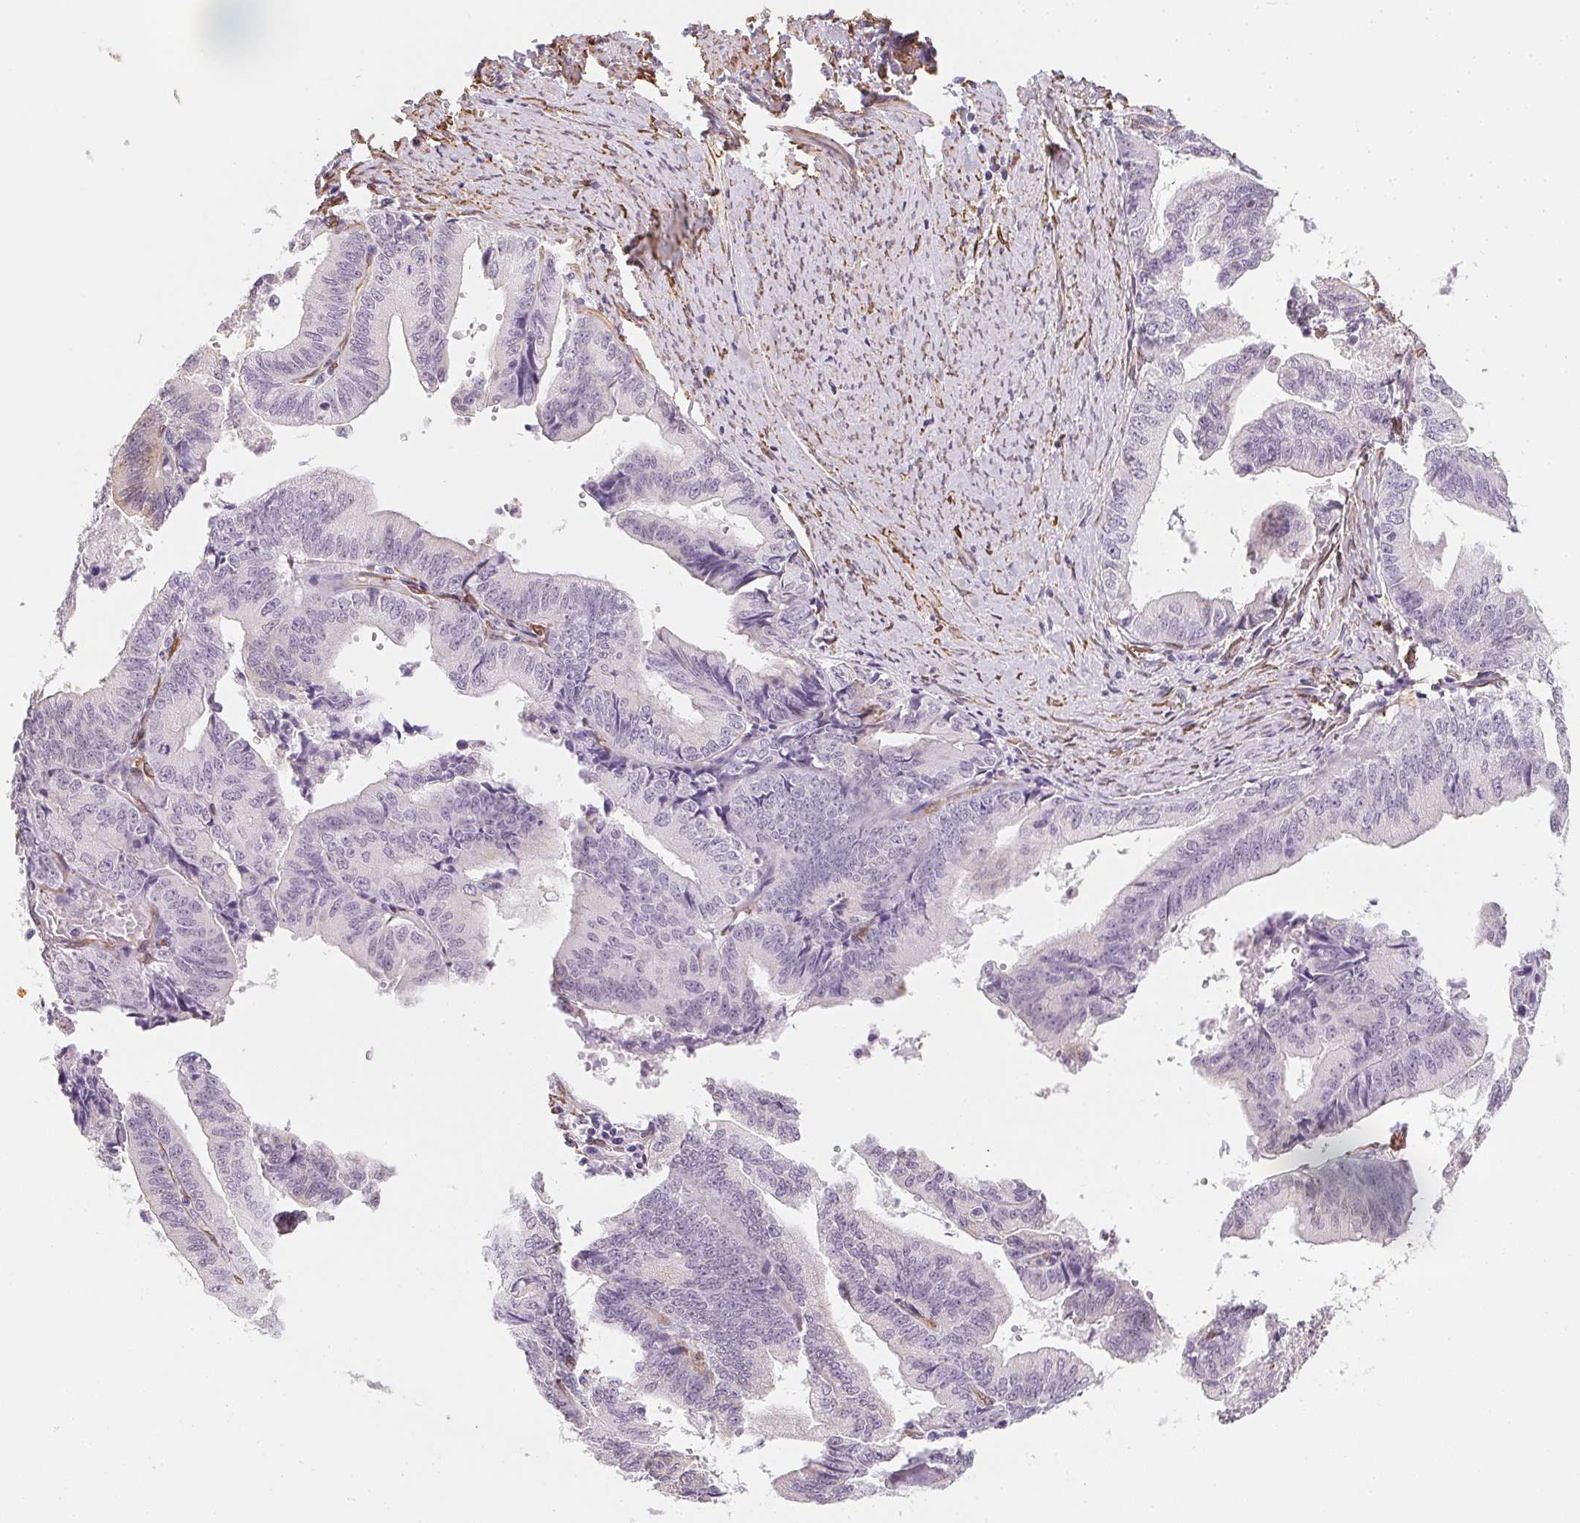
{"staining": {"intensity": "negative", "quantity": "none", "location": "none"}, "tissue": "endometrial cancer", "cell_type": "Tumor cells", "image_type": "cancer", "snomed": [{"axis": "morphology", "description": "Adenocarcinoma, NOS"}, {"axis": "topography", "description": "Endometrium"}], "caption": "High magnification brightfield microscopy of endometrial adenocarcinoma stained with DAB (brown) and counterstained with hematoxylin (blue): tumor cells show no significant positivity.", "gene": "RSBN1", "patient": {"sex": "female", "age": 65}}